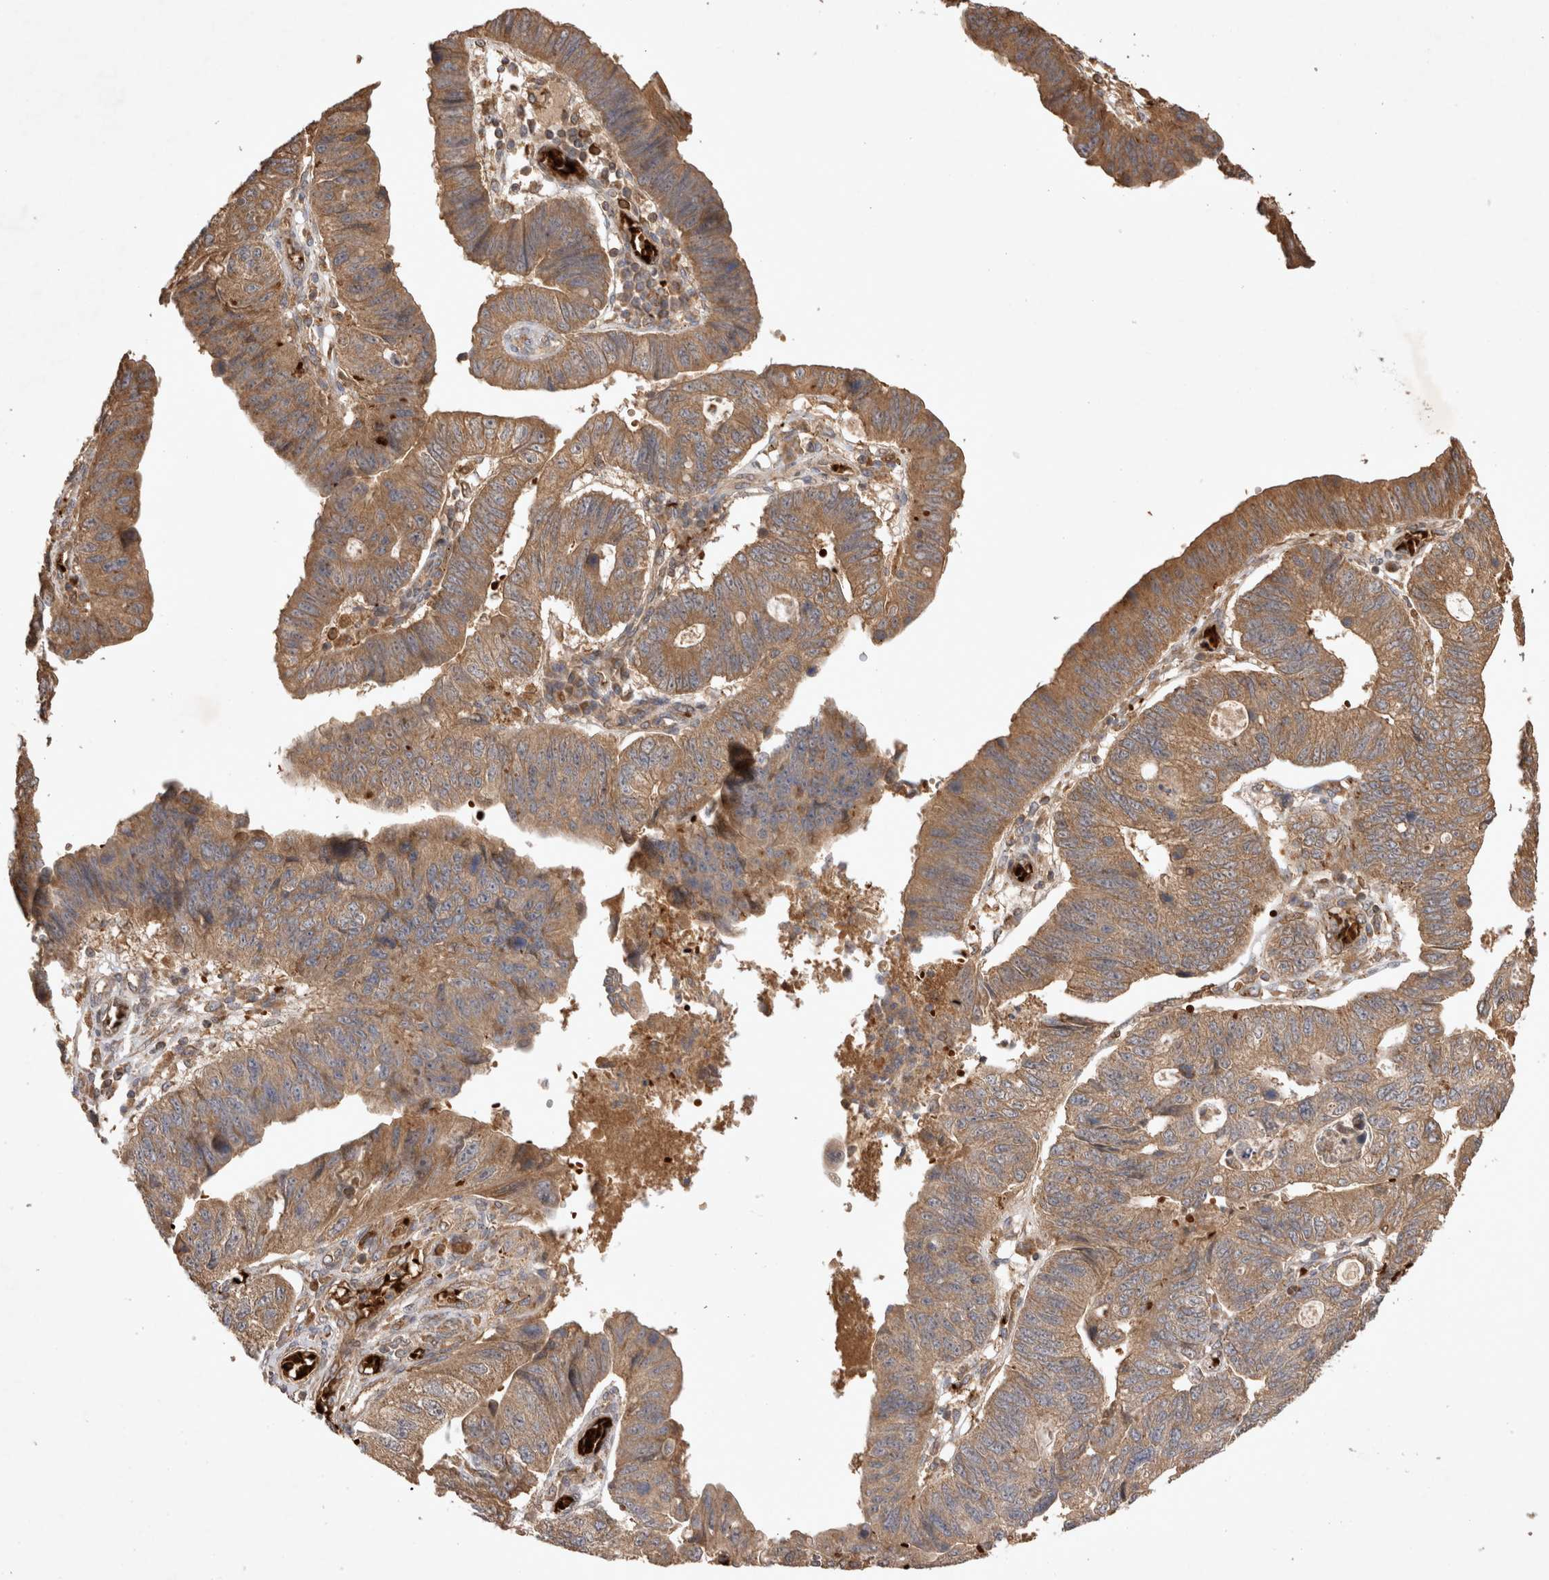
{"staining": {"intensity": "moderate", "quantity": ">75%", "location": "cytoplasmic/membranous"}, "tissue": "stomach cancer", "cell_type": "Tumor cells", "image_type": "cancer", "snomed": [{"axis": "morphology", "description": "Adenocarcinoma, NOS"}, {"axis": "topography", "description": "Stomach"}], "caption": "A brown stain highlights moderate cytoplasmic/membranous positivity of a protein in human stomach adenocarcinoma tumor cells. (Brightfield microscopy of DAB IHC at high magnification).", "gene": "FAM221A", "patient": {"sex": "male", "age": 59}}